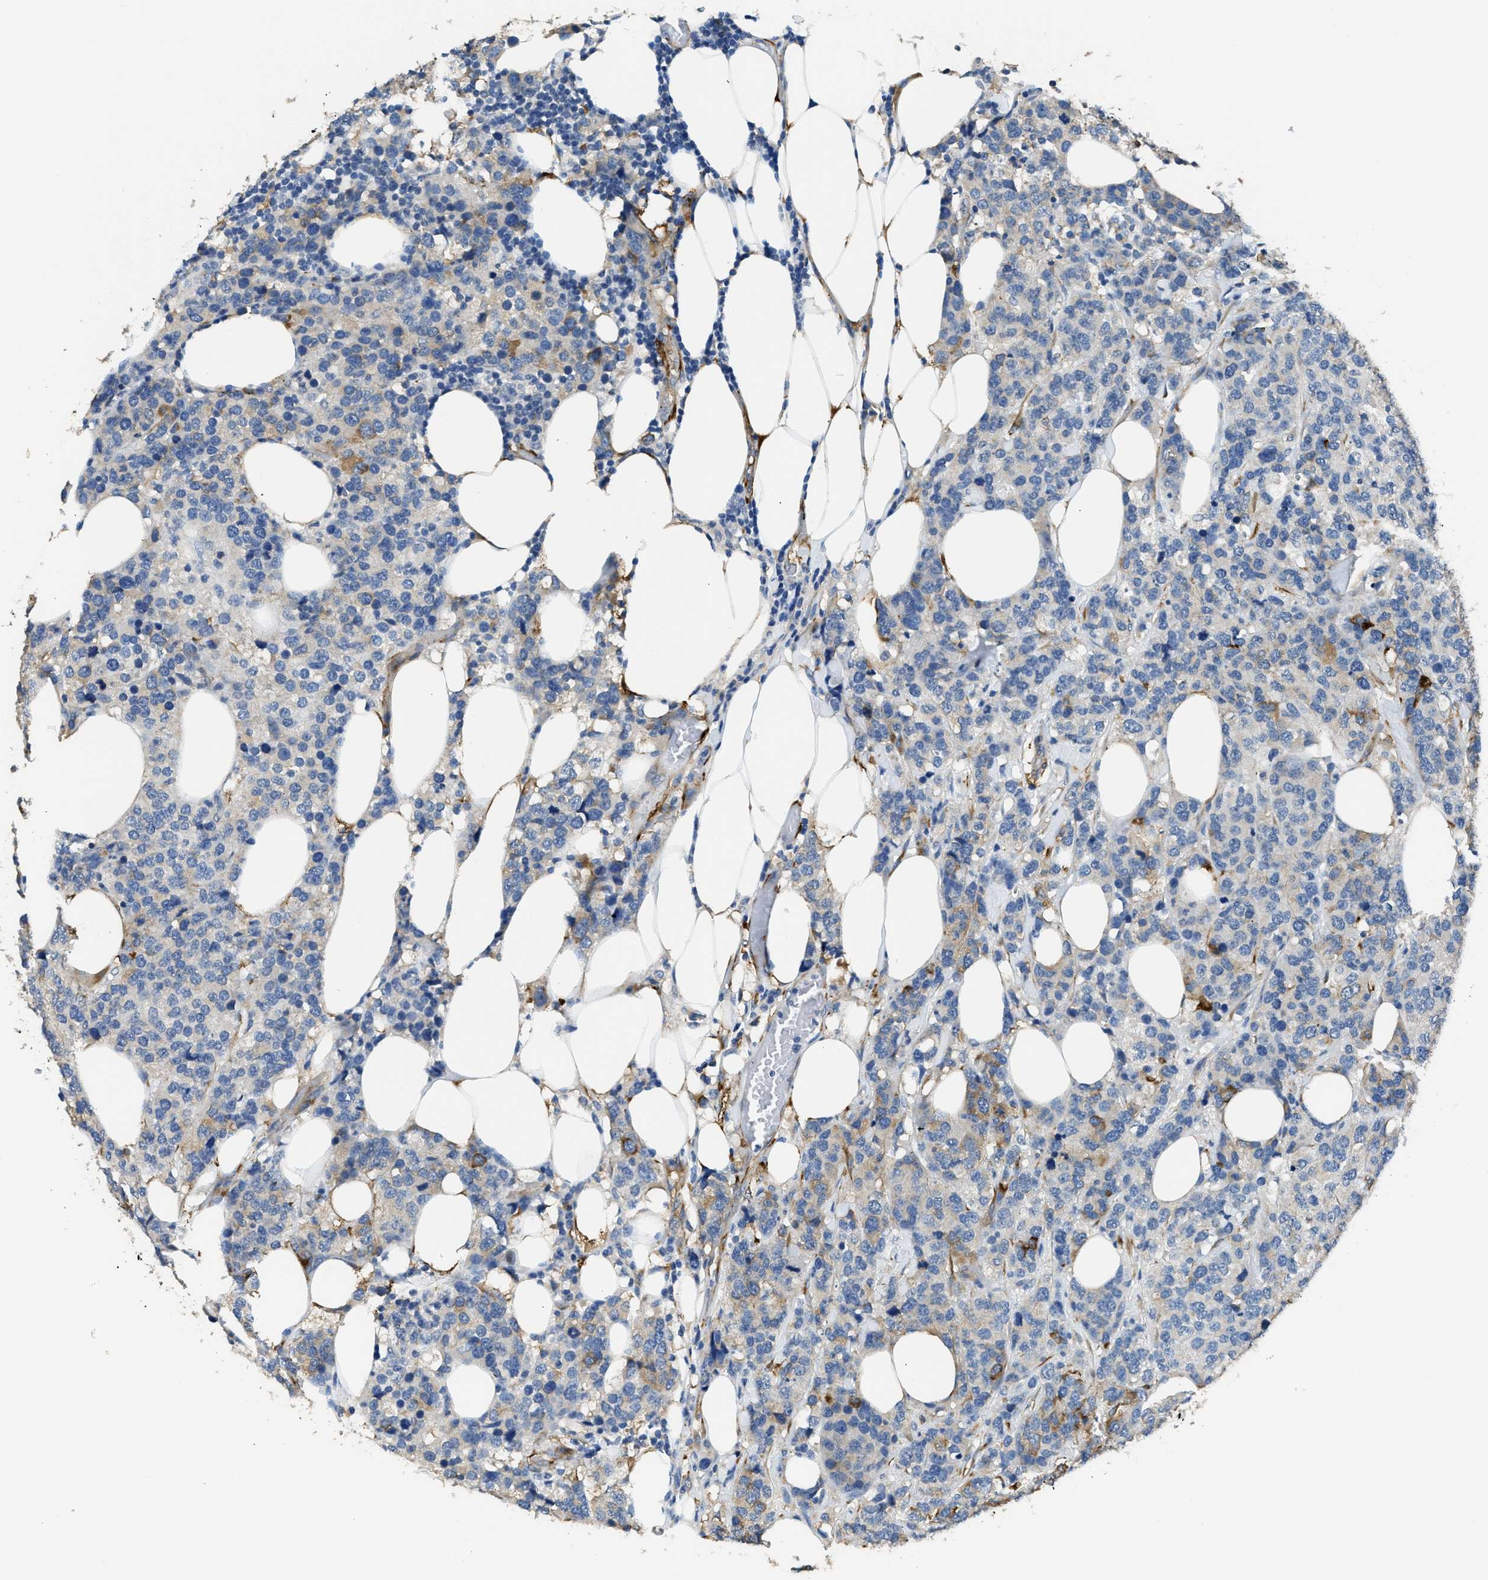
{"staining": {"intensity": "moderate", "quantity": "<25%", "location": "cytoplasmic/membranous"}, "tissue": "breast cancer", "cell_type": "Tumor cells", "image_type": "cancer", "snomed": [{"axis": "morphology", "description": "Lobular carcinoma"}, {"axis": "topography", "description": "Breast"}], "caption": "Protein expression analysis of breast cancer (lobular carcinoma) exhibits moderate cytoplasmic/membranous positivity in approximately <25% of tumor cells. (DAB = brown stain, brightfield microscopy at high magnification).", "gene": "ZSWIM5", "patient": {"sex": "female", "age": 59}}